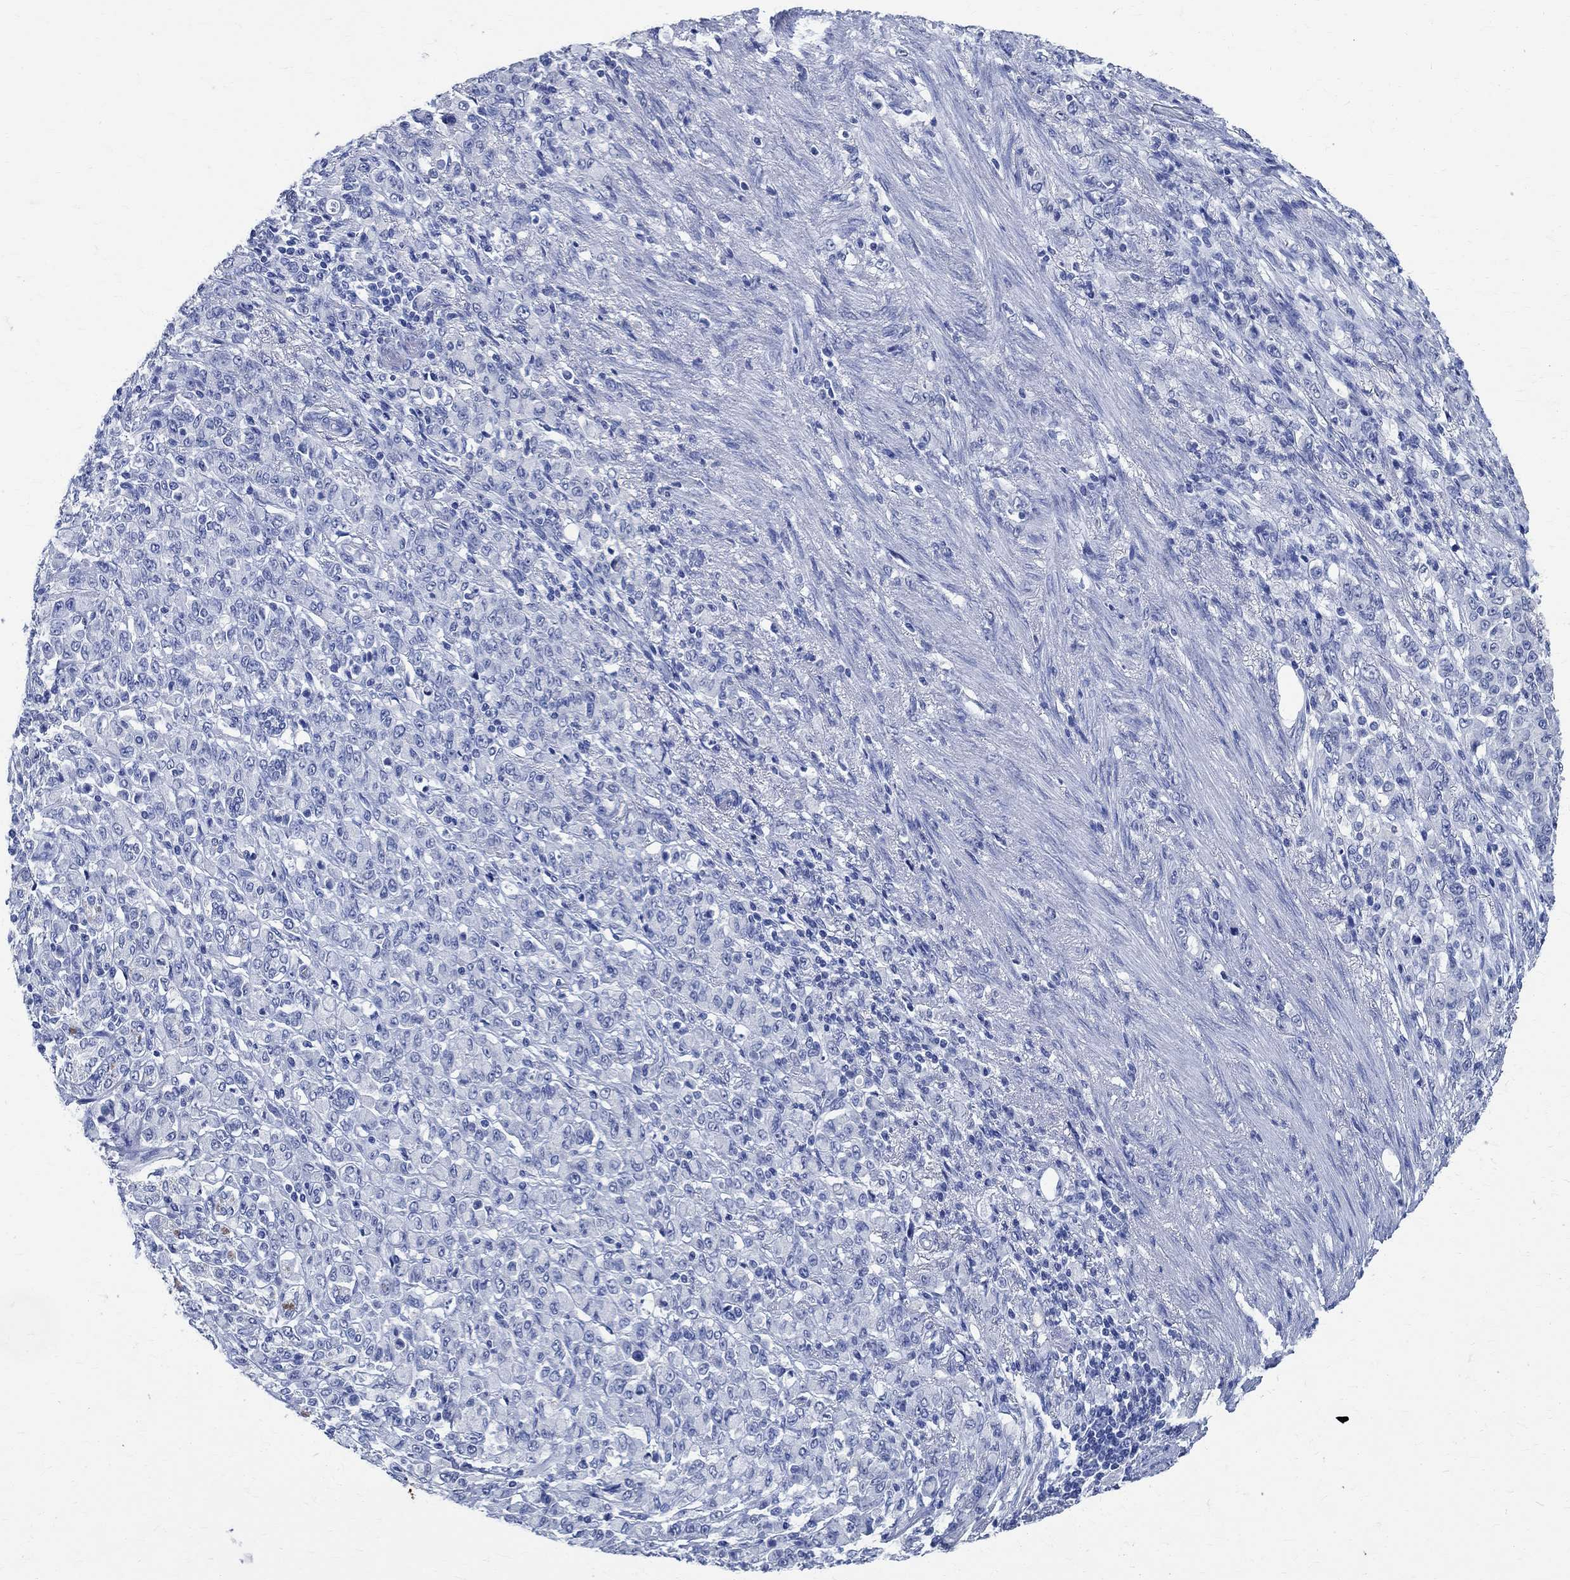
{"staining": {"intensity": "negative", "quantity": "none", "location": "none"}, "tissue": "stomach cancer", "cell_type": "Tumor cells", "image_type": "cancer", "snomed": [{"axis": "morphology", "description": "Normal tissue, NOS"}, {"axis": "morphology", "description": "Adenocarcinoma, NOS"}, {"axis": "topography", "description": "Stomach"}], "caption": "Photomicrograph shows no significant protein positivity in tumor cells of stomach cancer (adenocarcinoma). (DAB IHC visualized using brightfield microscopy, high magnification).", "gene": "TMEM221", "patient": {"sex": "female", "age": 79}}